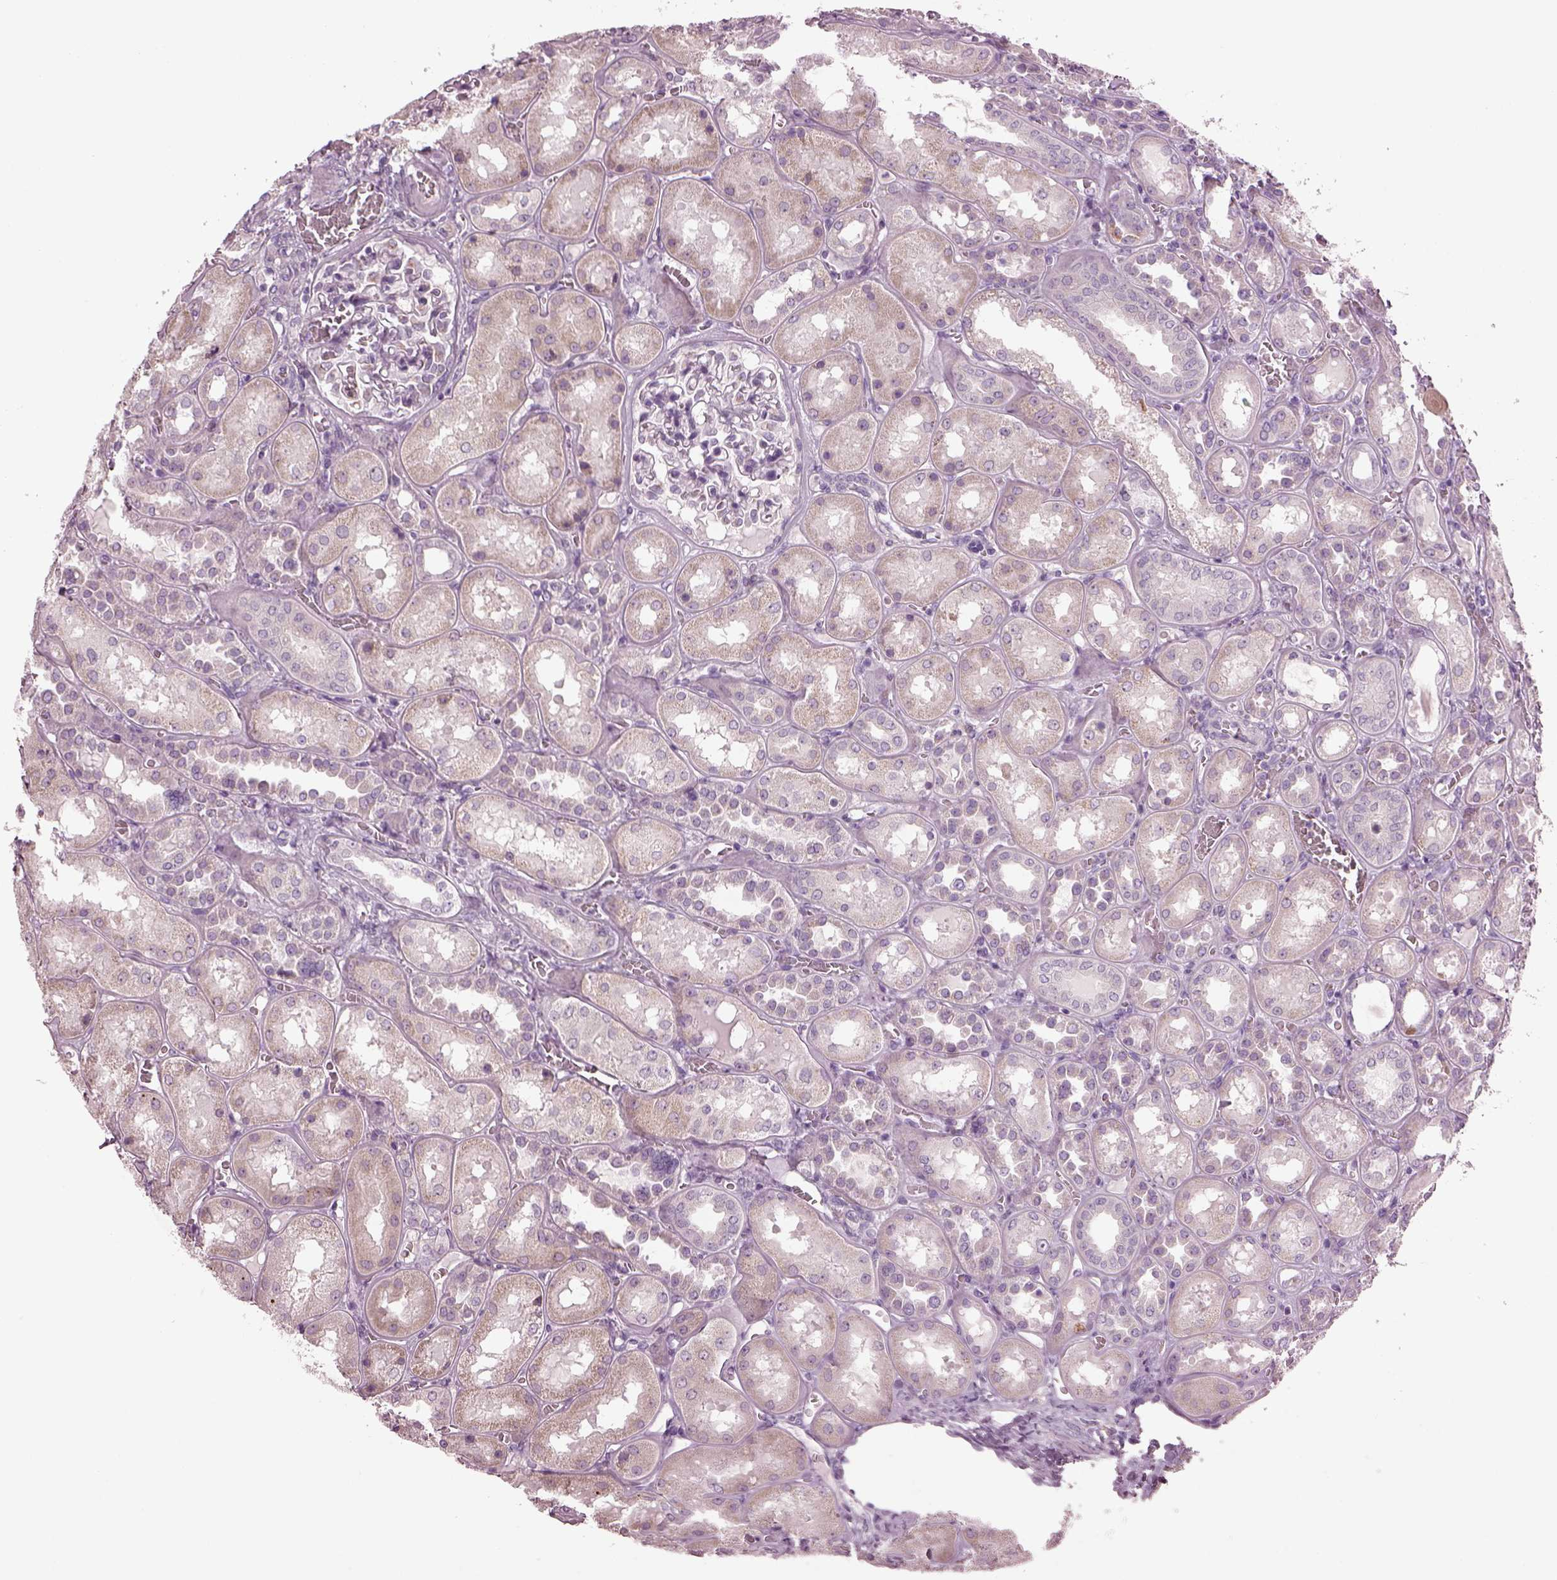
{"staining": {"intensity": "weak", "quantity": "<25%", "location": "cytoplasmic/membranous"}, "tissue": "kidney", "cell_type": "Cells in glomeruli", "image_type": "normal", "snomed": [{"axis": "morphology", "description": "Normal tissue, NOS"}, {"axis": "topography", "description": "Kidney"}], "caption": "Human kidney stained for a protein using IHC shows no positivity in cells in glomeruli.", "gene": "TMEM231", "patient": {"sex": "male", "age": 73}}